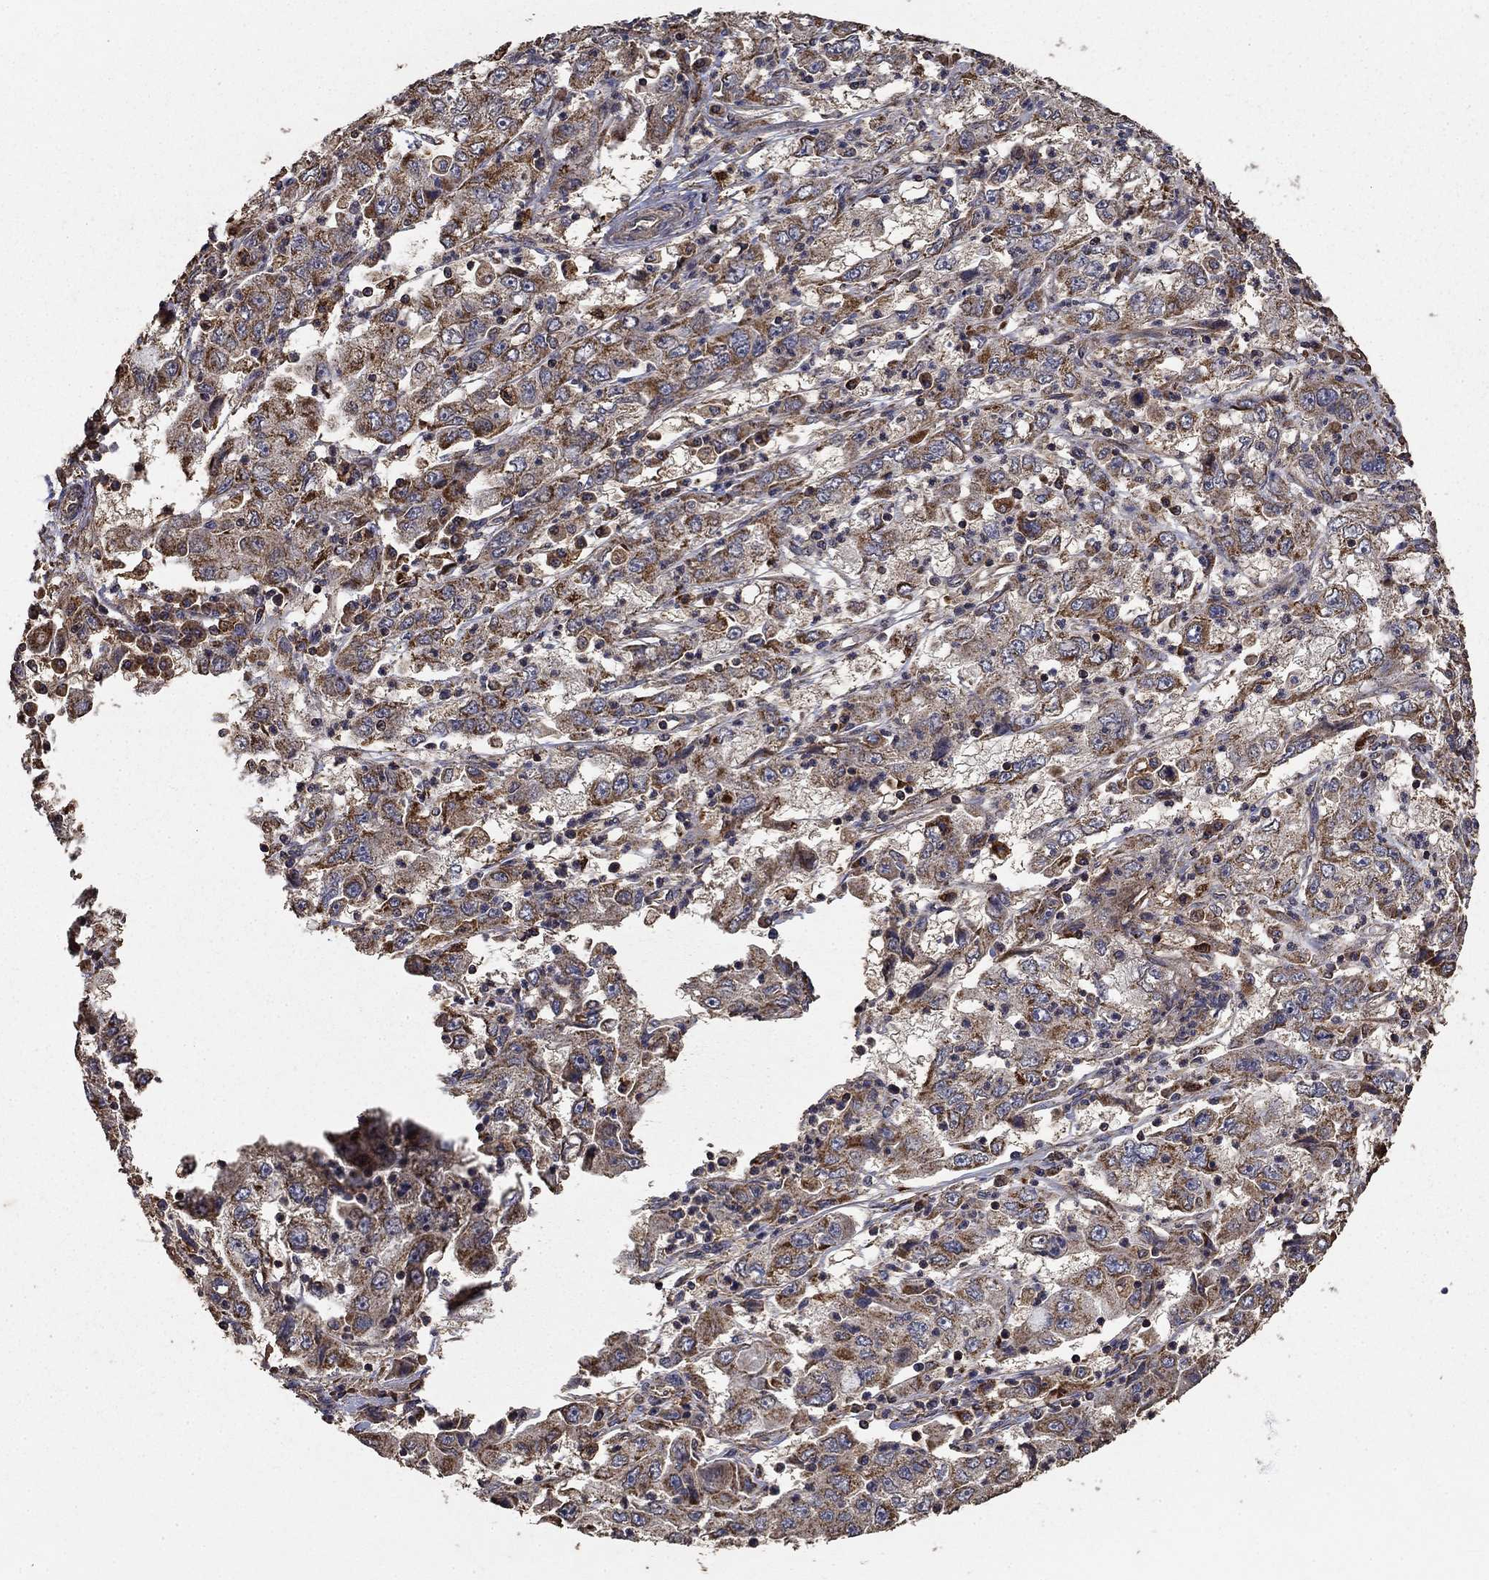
{"staining": {"intensity": "moderate", "quantity": "25%-75%", "location": "cytoplasmic/membranous"}, "tissue": "cervical cancer", "cell_type": "Tumor cells", "image_type": "cancer", "snomed": [{"axis": "morphology", "description": "Squamous cell carcinoma, NOS"}, {"axis": "topography", "description": "Cervix"}], "caption": "Moderate cytoplasmic/membranous staining for a protein is appreciated in about 25%-75% of tumor cells of cervical squamous cell carcinoma using immunohistochemistry (IHC).", "gene": "IFRD1", "patient": {"sex": "female", "age": 36}}